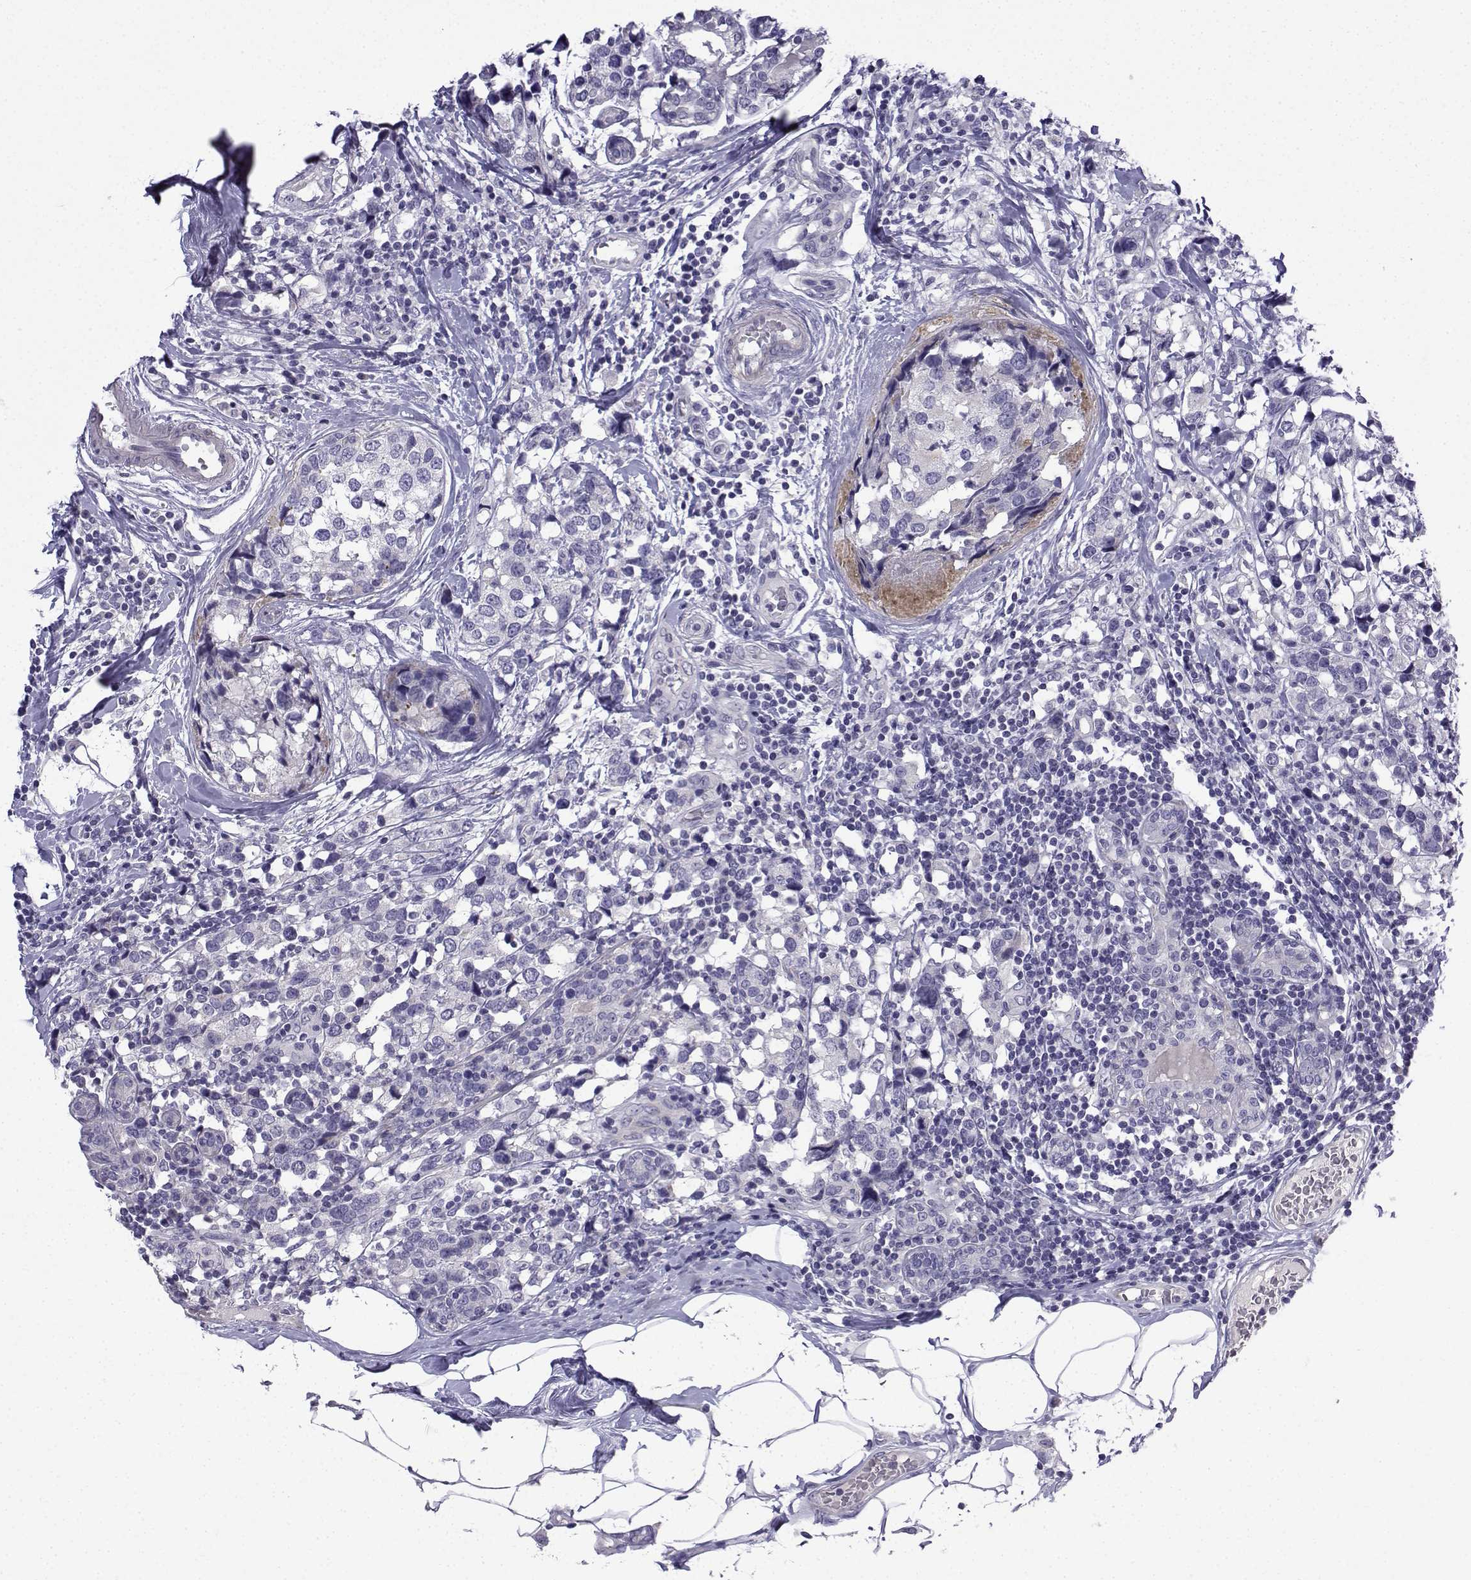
{"staining": {"intensity": "negative", "quantity": "none", "location": "none"}, "tissue": "breast cancer", "cell_type": "Tumor cells", "image_type": "cancer", "snomed": [{"axis": "morphology", "description": "Lobular carcinoma"}, {"axis": "topography", "description": "Breast"}], "caption": "There is no significant expression in tumor cells of breast cancer. (DAB (3,3'-diaminobenzidine) immunohistochemistry with hematoxylin counter stain).", "gene": "SPACA7", "patient": {"sex": "female", "age": 59}}